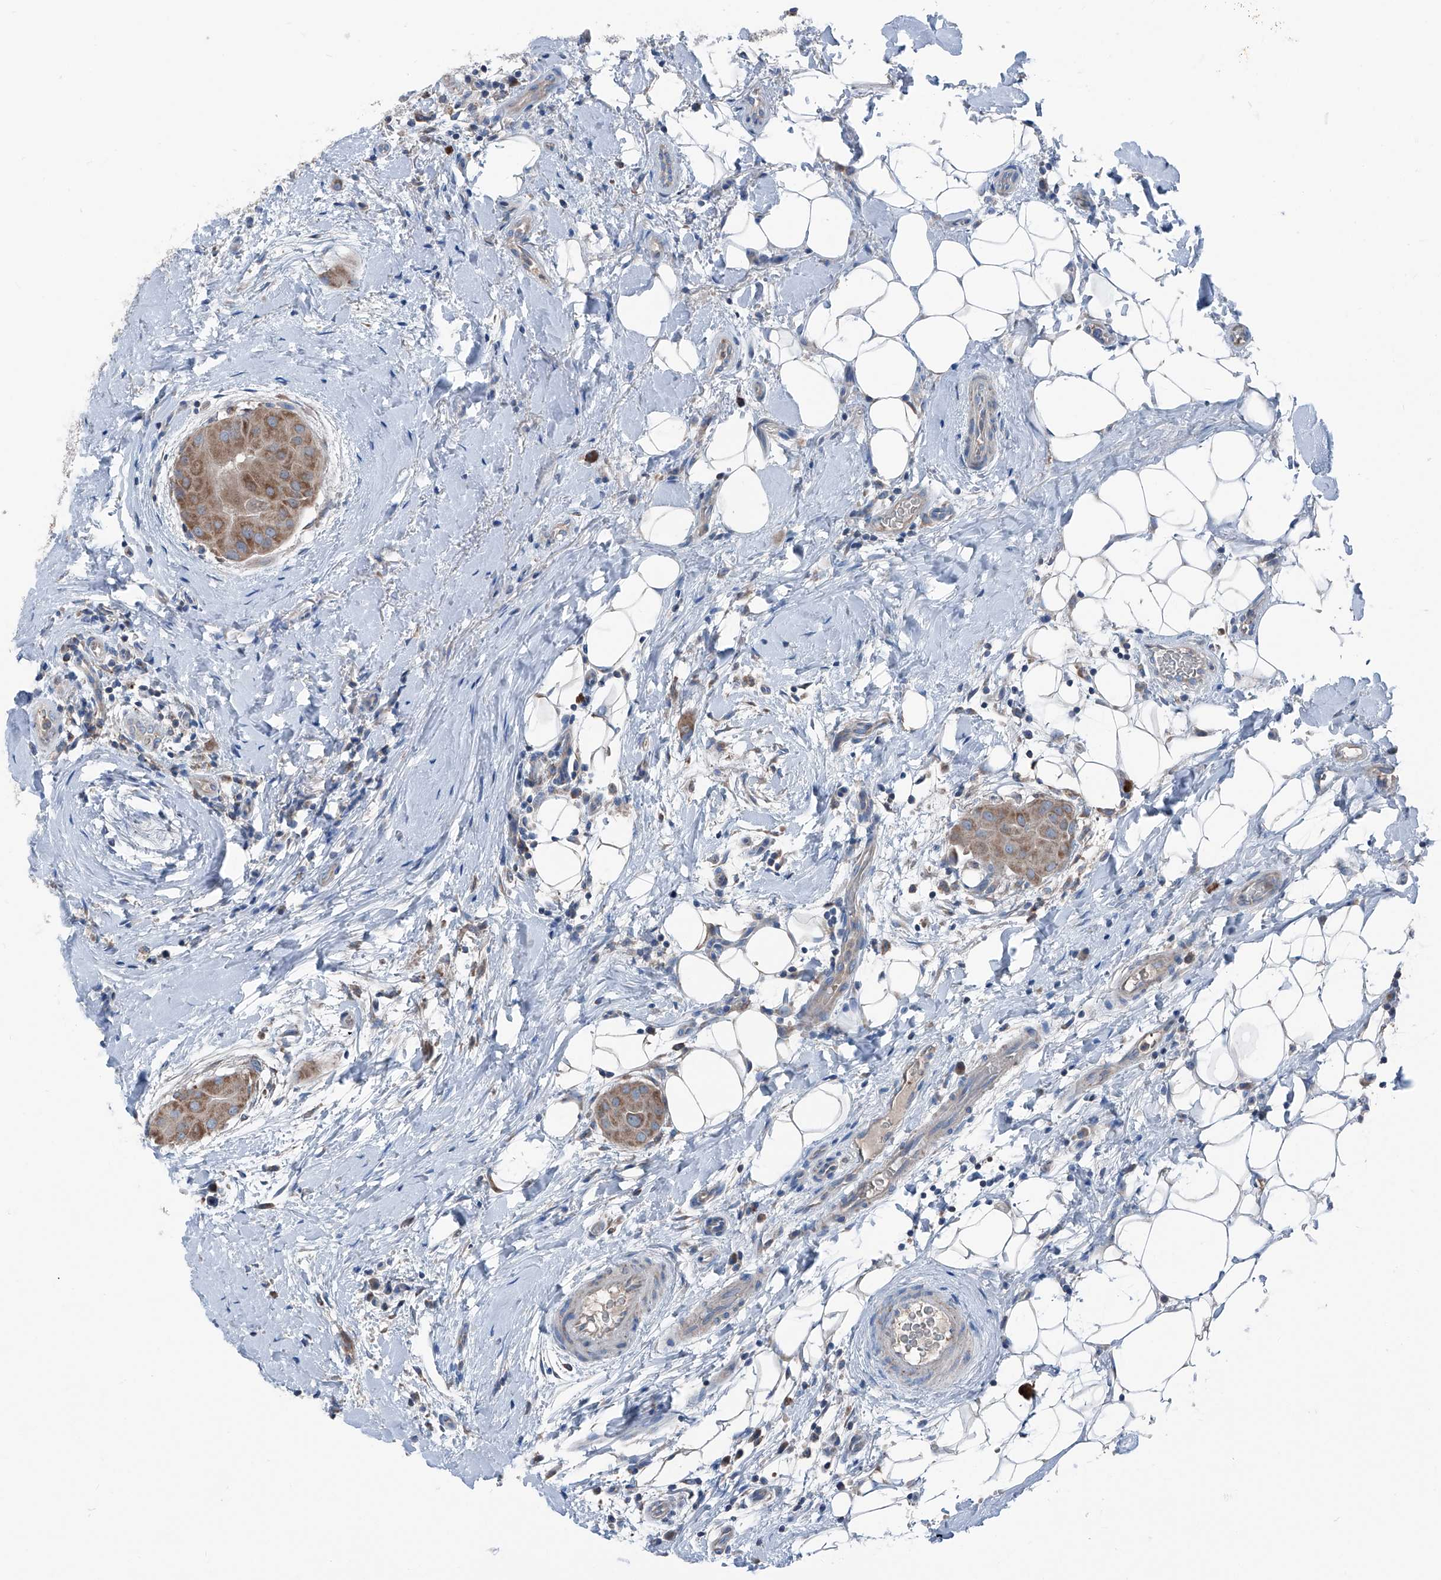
{"staining": {"intensity": "moderate", "quantity": ">75%", "location": "cytoplasmic/membranous"}, "tissue": "thyroid cancer", "cell_type": "Tumor cells", "image_type": "cancer", "snomed": [{"axis": "morphology", "description": "Papillary adenocarcinoma, NOS"}, {"axis": "topography", "description": "Thyroid gland"}], "caption": "Thyroid cancer was stained to show a protein in brown. There is medium levels of moderate cytoplasmic/membranous positivity in about >75% of tumor cells. The staining is performed using DAB (3,3'-diaminobenzidine) brown chromogen to label protein expression. The nuclei are counter-stained blue using hematoxylin.", "gene": "GPAT3", "patient": {"sex": "male", "age": 33}}